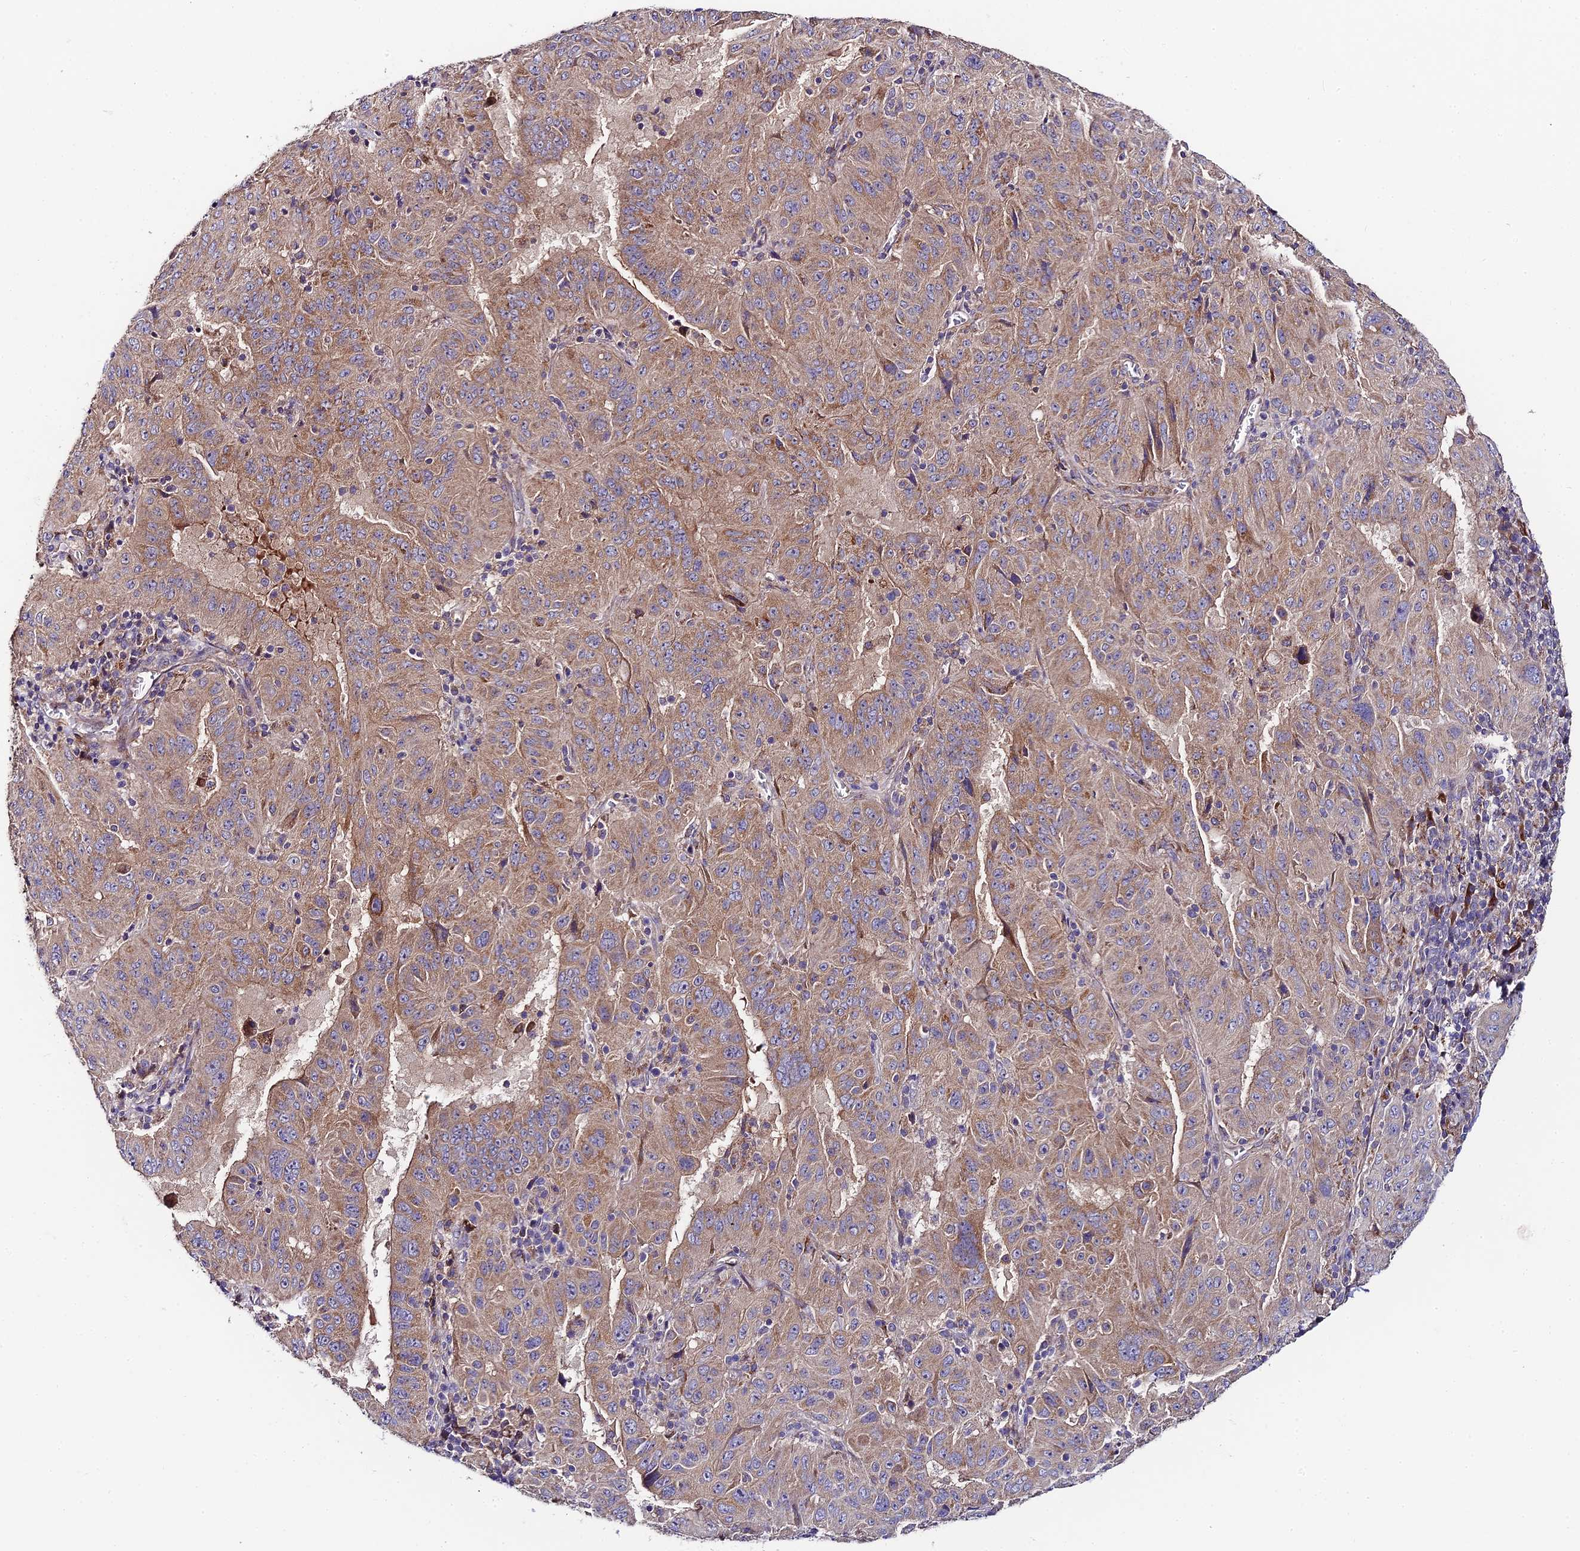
{"staining": {"intensity": "moderate", "quantity": ">75%", "location": "cytoplasmic/membranous"}, "tissue": "pancreatic cancer", "cell_type": "Tumor cells", "image_type": "cancer", "snomed": [{"axis": "morphology", "description": "Adenocarcinoma, NOS"}, {"axis": "topography", "description": "Pancreas"}], "caption": "The immunohistochemical stain shows moderate cytoplasmic/membranous positivity in tumor cells of pancreatic adenocarcinoma tissue. (DAB = brown stain, brightfield microscopy at high magnification).", "gene": "C3orf20", "patient": {"sex": "male", "age": 63}}